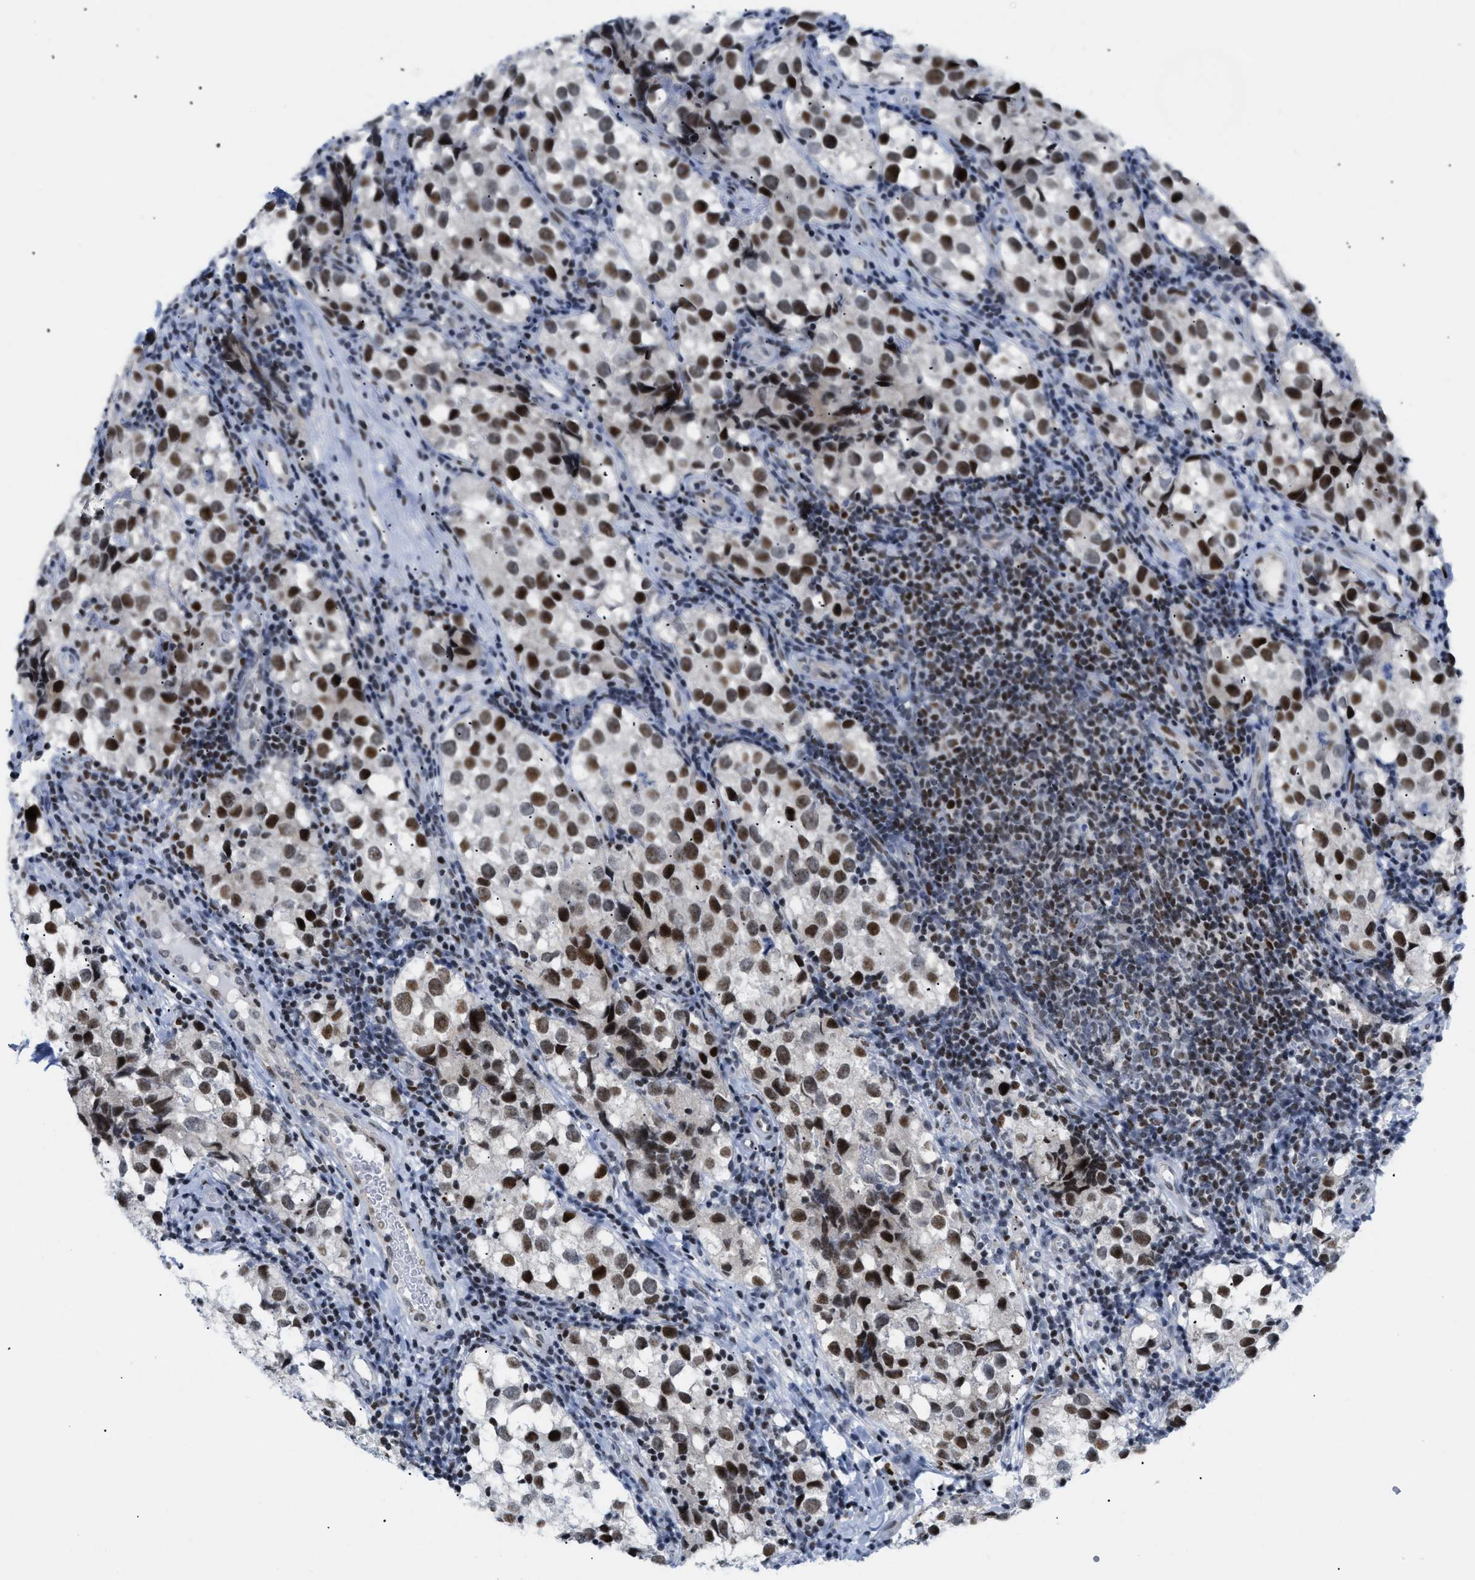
{"staining": {"intensity": "strong", "quantity": ">75%", "location": "nuclear"}, "tissue": "testis cancer", "cell_type": "Tumor cells", "image_type": "cancer", "snomed": [{"axis": "morphology", "description": "Seminoma, NOS"}, {"axis": "topography", "description": "Testis"}], "caption": "Immunohistochemical staining of human testis cancer displays high levels of strong nuclear protein positivity in about >75% of tumor cells.", "gene": "MED1", "patient": {"sex": "male", "age": 39}}